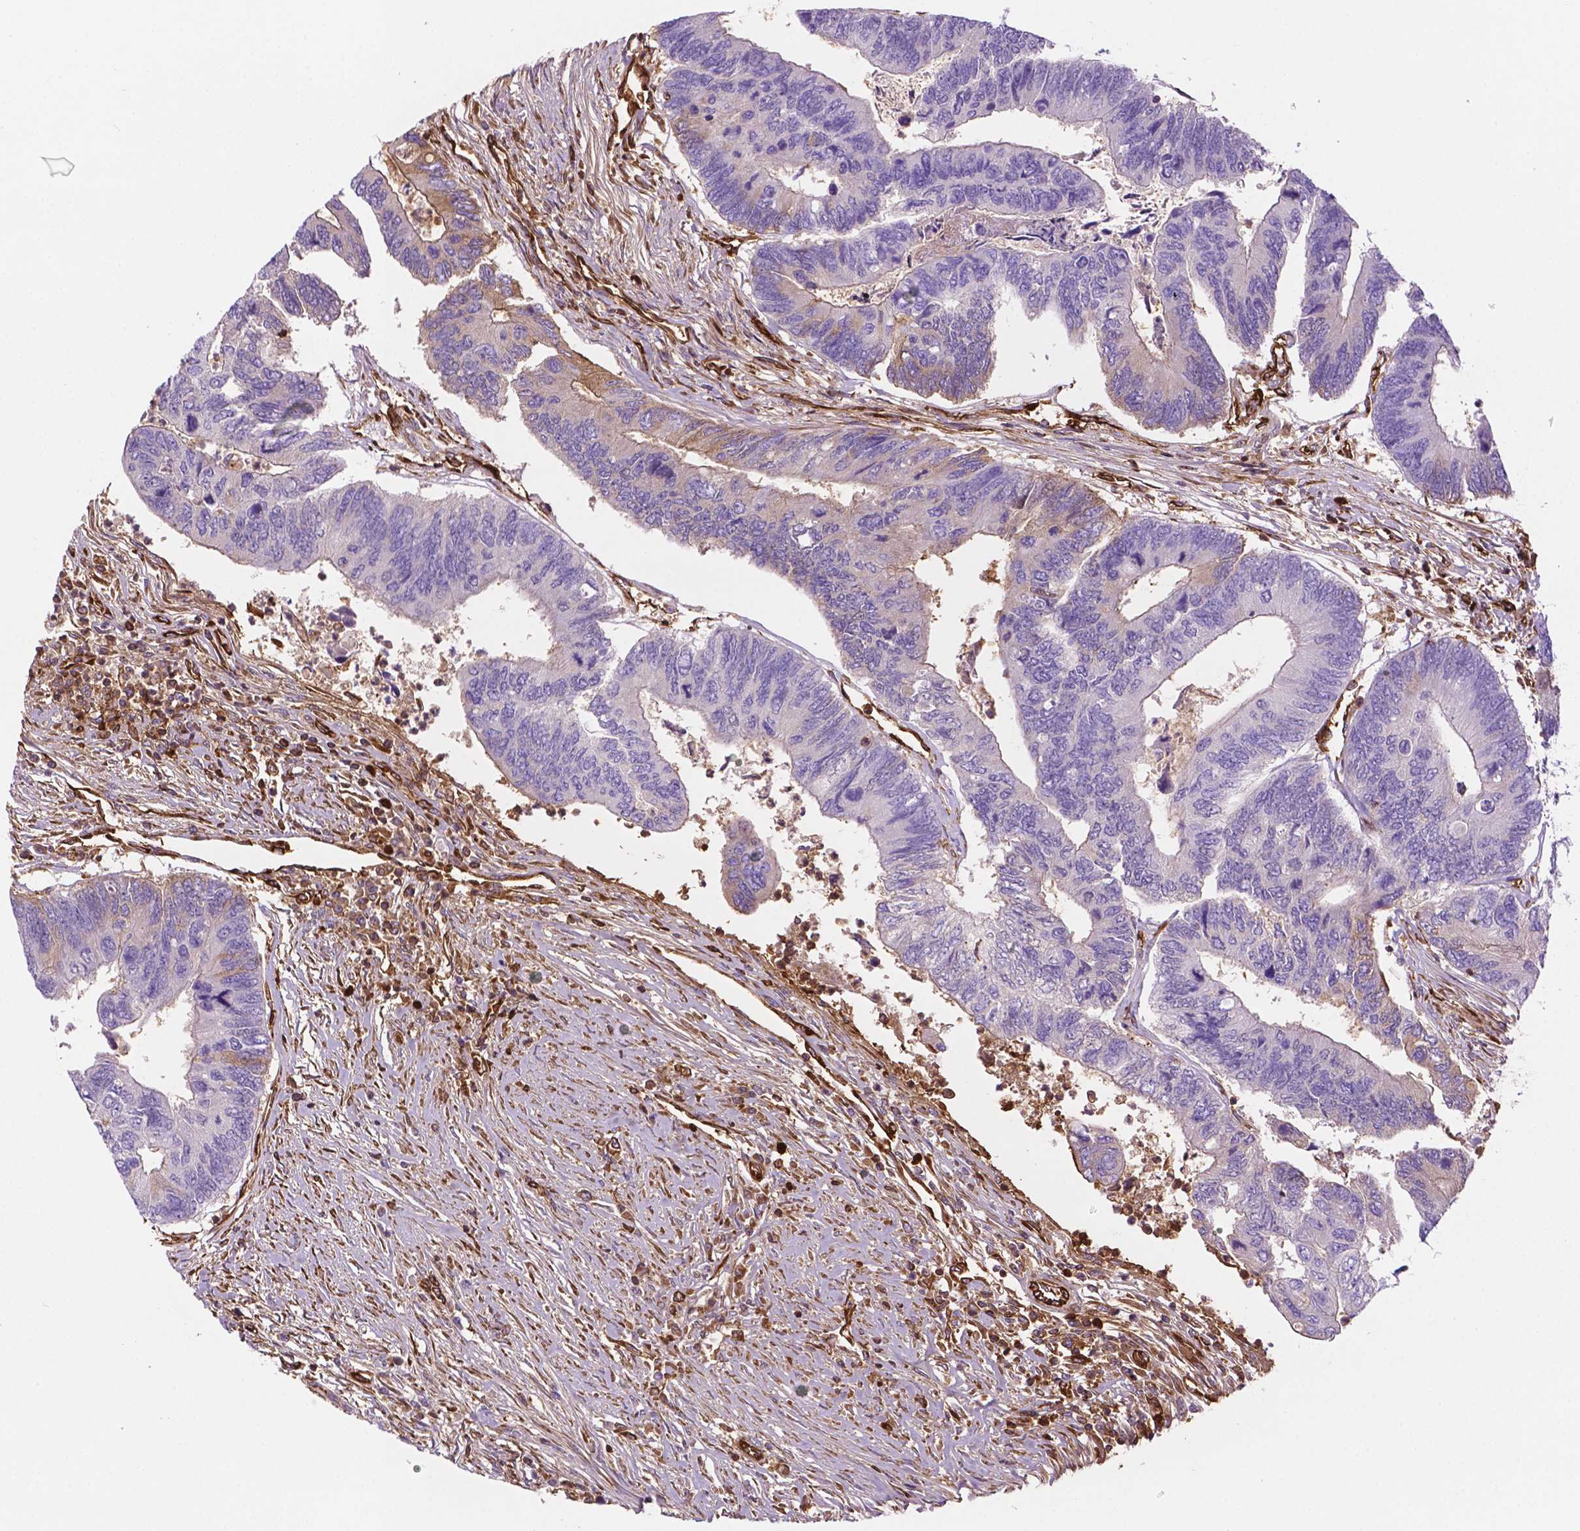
{"staining": {"intensity": "negative", "quantity": "none", "location": "none"}, "tissue": "colorectal cancer", "cell_type": "Tumor cells", "image_type": "cancer", "snomed": [{"axis": "morphology", "description": "Adenocarcinoma, NOS"}, {"axis": "topography", "description": "Colon"}], "caption": "This is a image of immunohistochemistry staining of adenocarcinoma (colorectal), which shows no staining in tumor cells. (Brightfield microscopy of DAB IHC at high magnification).", "gene": "DCN", "patient": {"sex": "female", "age": 67}}